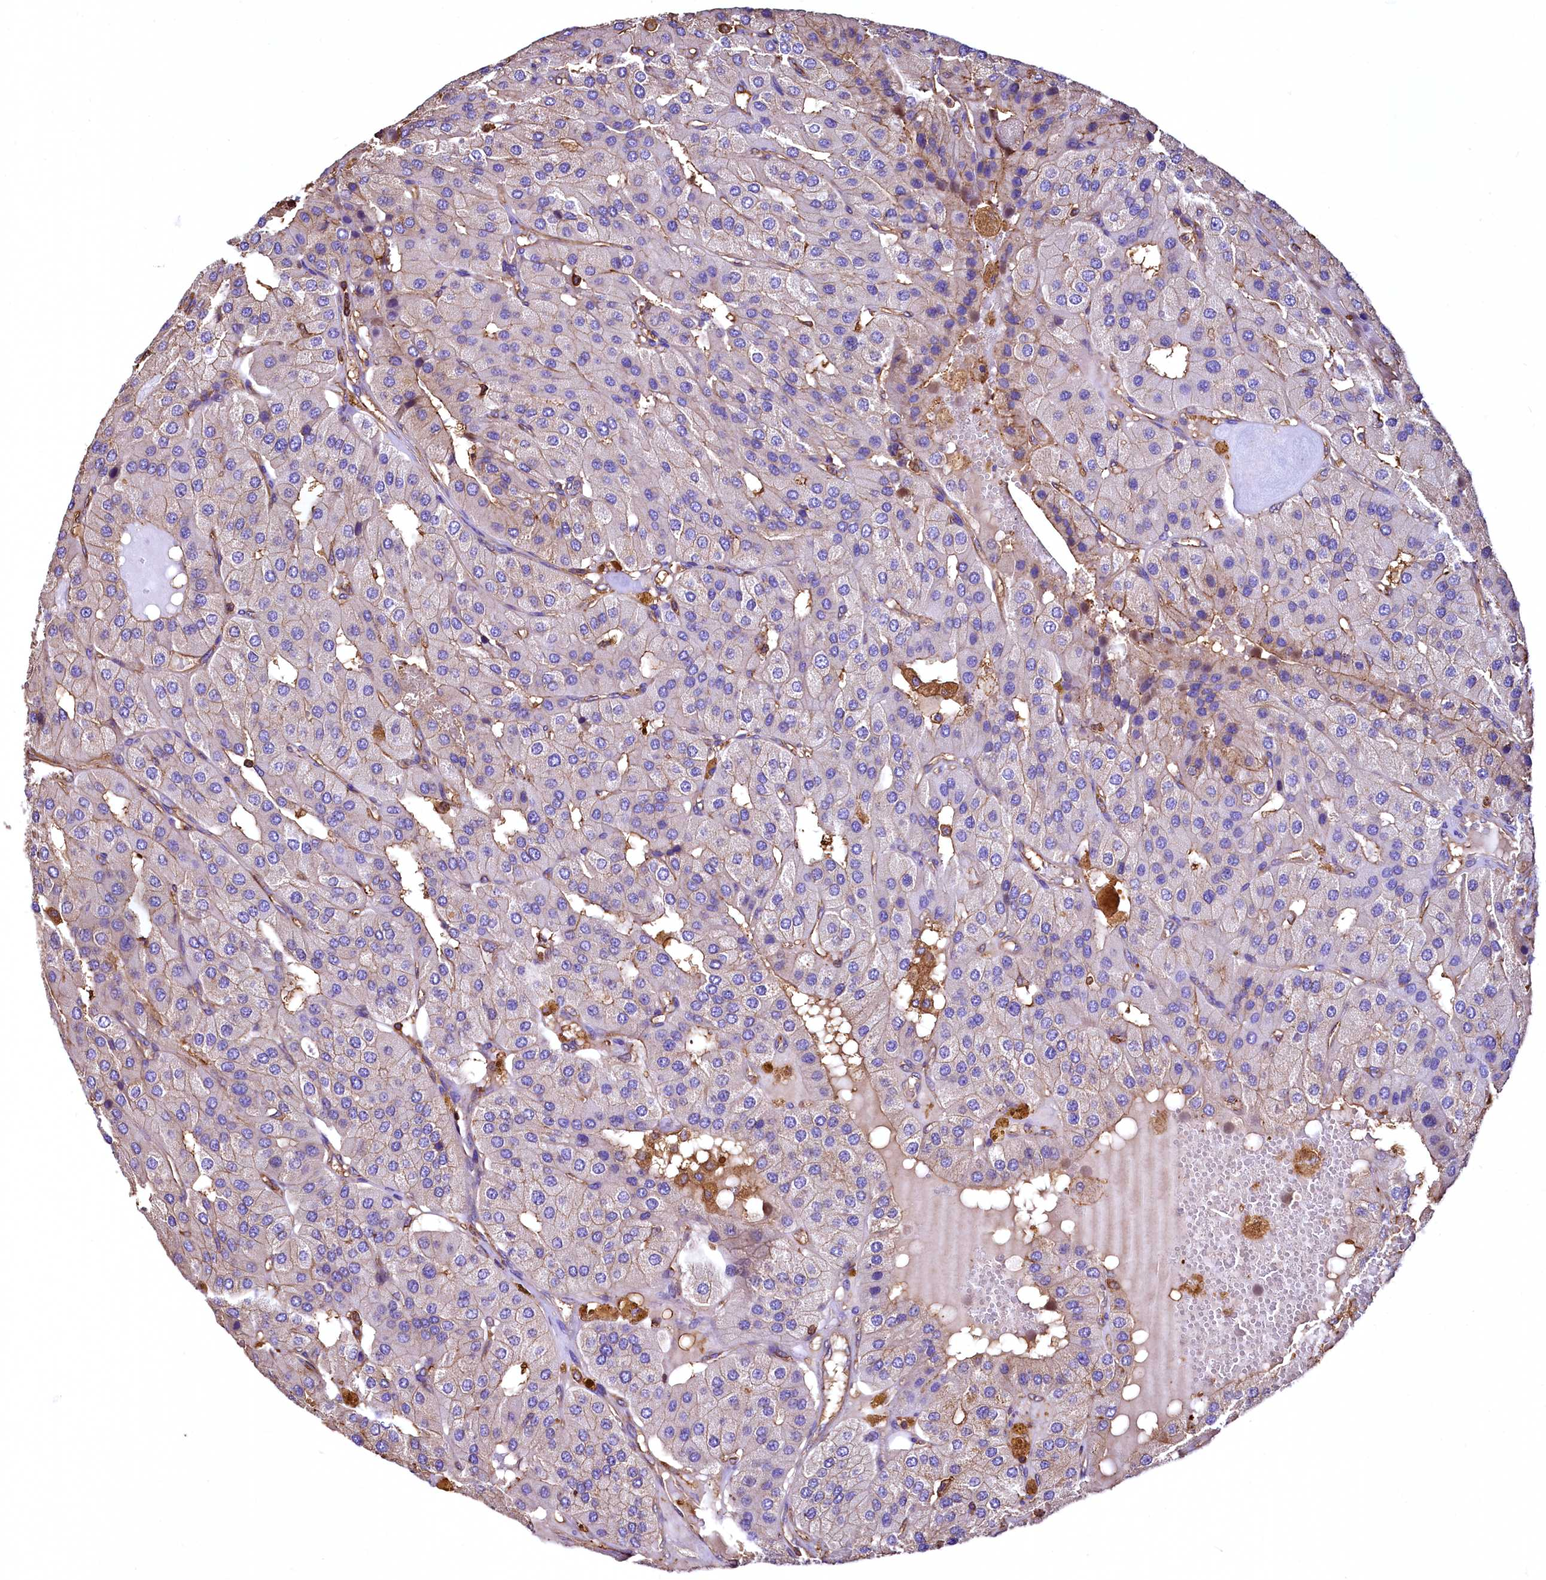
{"staining": {"intensity": "weak", "quantity": "<25%", "location": "cytoplasmic/membranous"}, "tissue": "parathyroid gland", "cell_type": "Glandular cells", "image_type": "normal", "snomed": [{"axis": "morphology", "description": "Normal tissue, NOS"}, {"axis": "morphology", "description": "Adenoma, NOS"}, {"axis": "topography", "description": "Parathyroid gland"}], "caption": "The immunohistochemistry (IHC) micrograph has no significant expression in glandular cells of parathyroid gland. Brightfield microscopy of immunohistochemistry stained with DAB (3,3'-diaminobenzidine) (brown) and hematoxylin (blue), captured at high magnification.", "gene": "RARS2", "patient": {"sex": "female", "age": 86}}